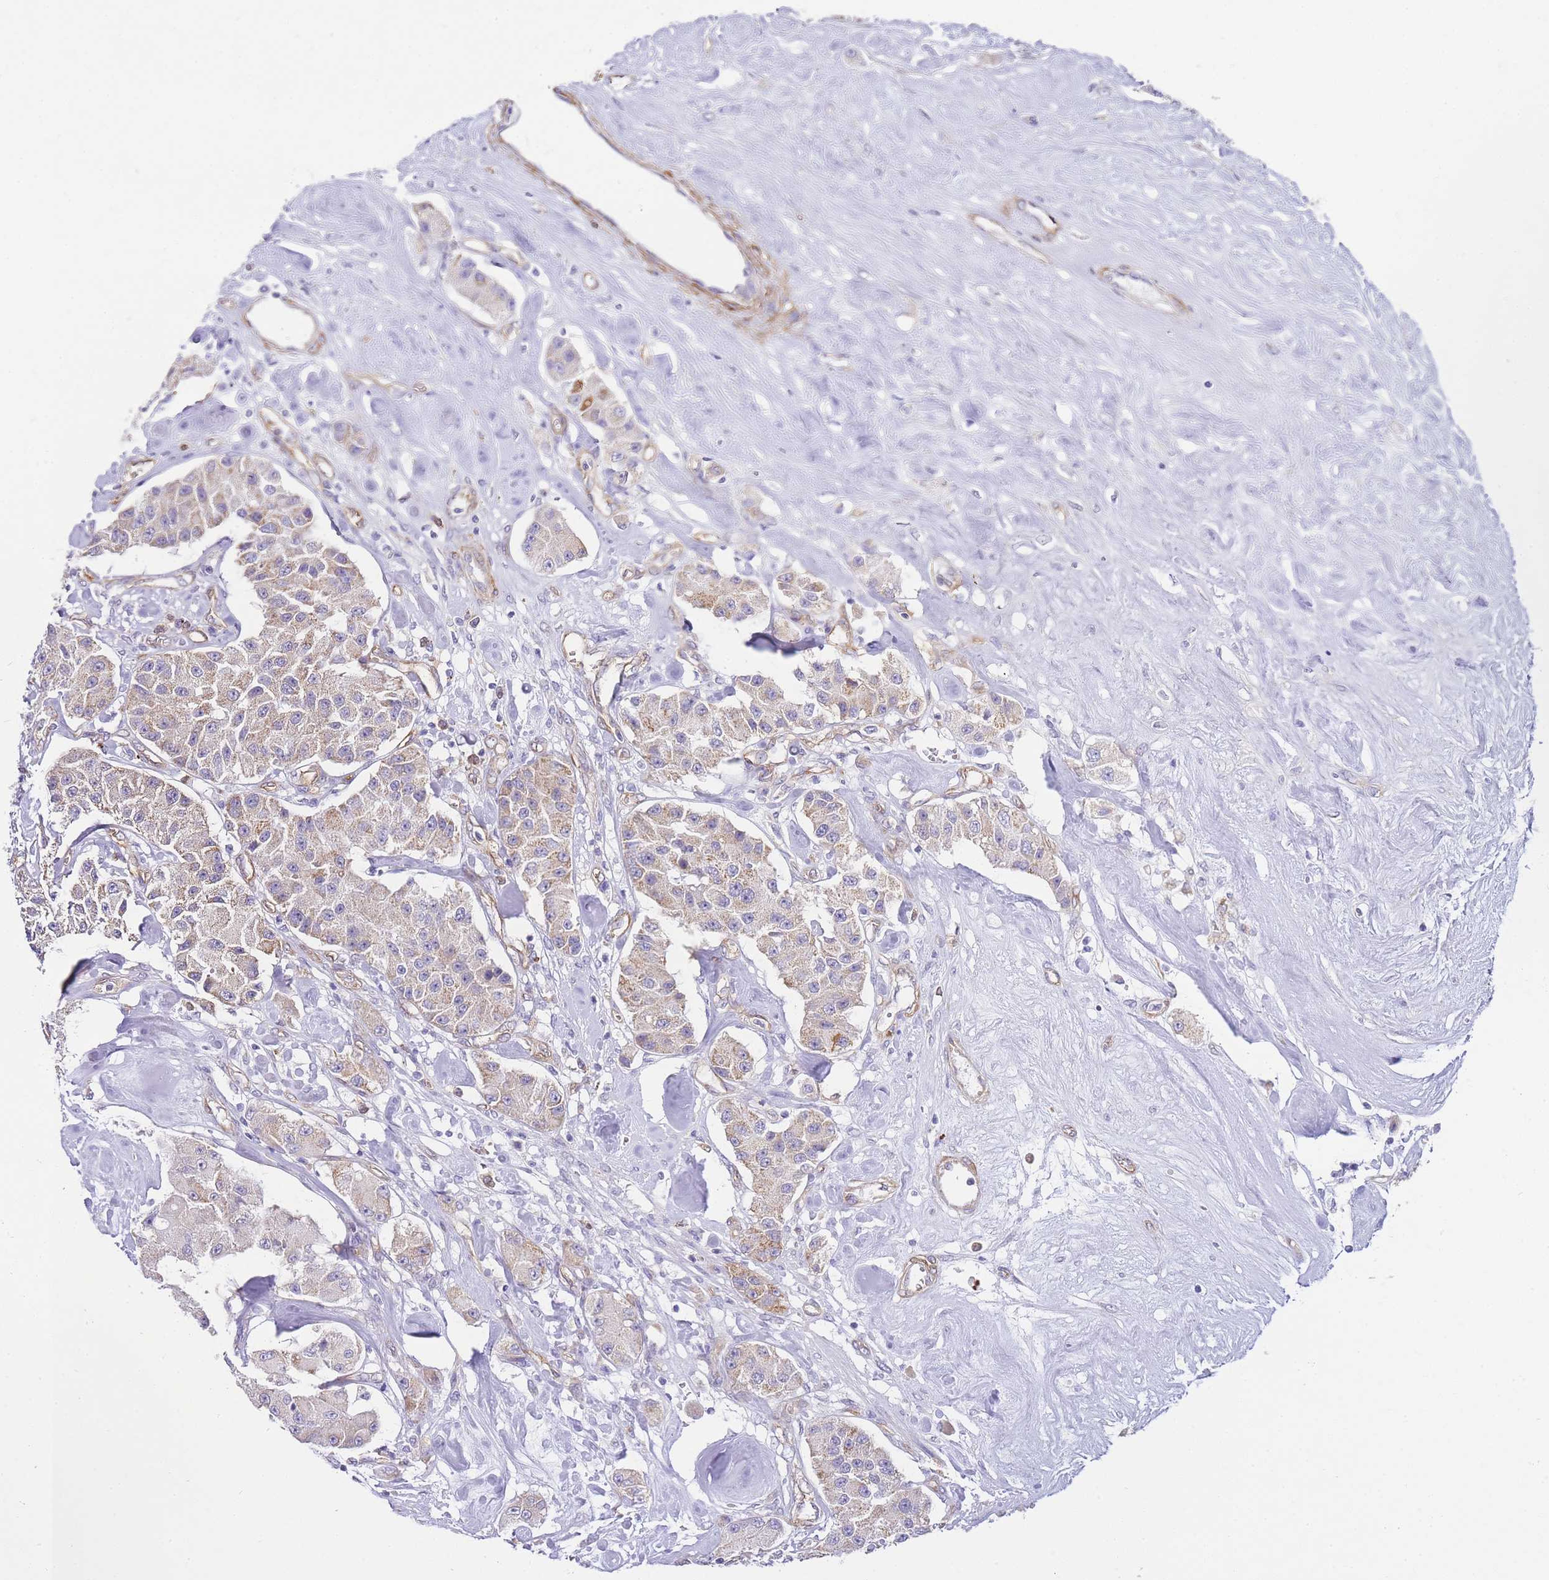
{"staining": {"intensity": "weak", "quantity": "25%-75%", "location": "cytoplasmic/membranous"}, "tissue": "carcinoid", "cell_type": "Tumor cells", "image_type": "cancer", "snomed": [{"axis": "morphology", "description": "Carcinoid, malignant, NOS"}, {"axis": "topography", "description": "Pancreas"}], "caption": "Immunohistochemical staining of carcinoid displays low levels of weak cytoplasmic/membranous expression in about 25%-75% of tumor cells. The staining was performed using DAB, with brown indicating positive protein expression. Nuclei are stained blue with hematoxylin.", "gene": "PDCD7", "patient": {"sex": "male", "age": 41}}